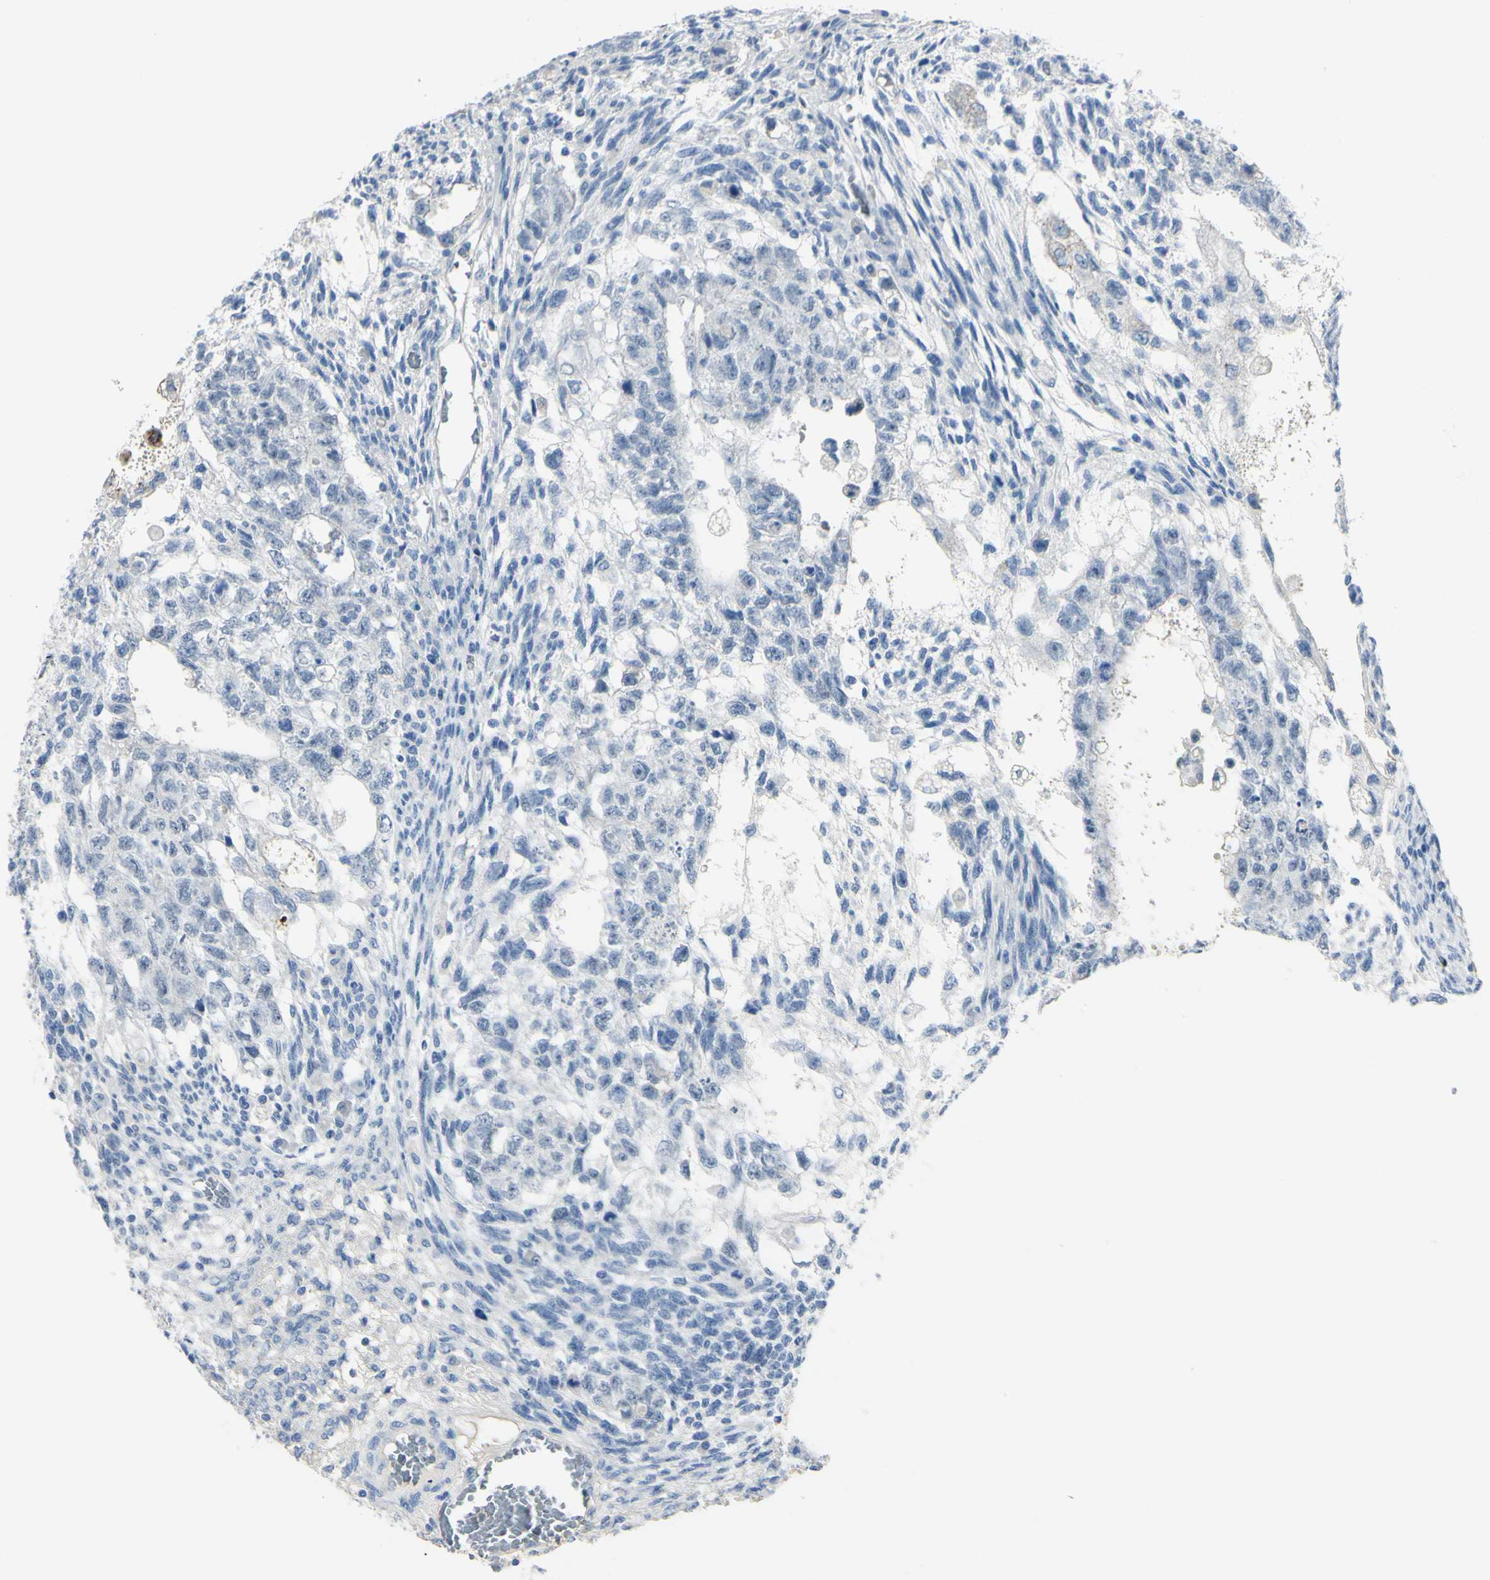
{"staining": {"intensity": "negative", "quantity": "none", "location": "none"}, "tissue": "testis cancer", "cell_type": "Tumor cells", "image_type": "cancer", "snomed": [{"axis": "morphology", "description": "Normal tissue, NOS"}, {"axis": "morphology", "description": "Carcinoma, Embryonal, NOS"}, {"axis": "topography", "description": "Testis"}], "caption": "Tumor cells are negative for brown protein staining in testis cancer (embryonal carcinoma).", "gene": "ZNF557", "patient": {"sex": "male", "age": 36}}